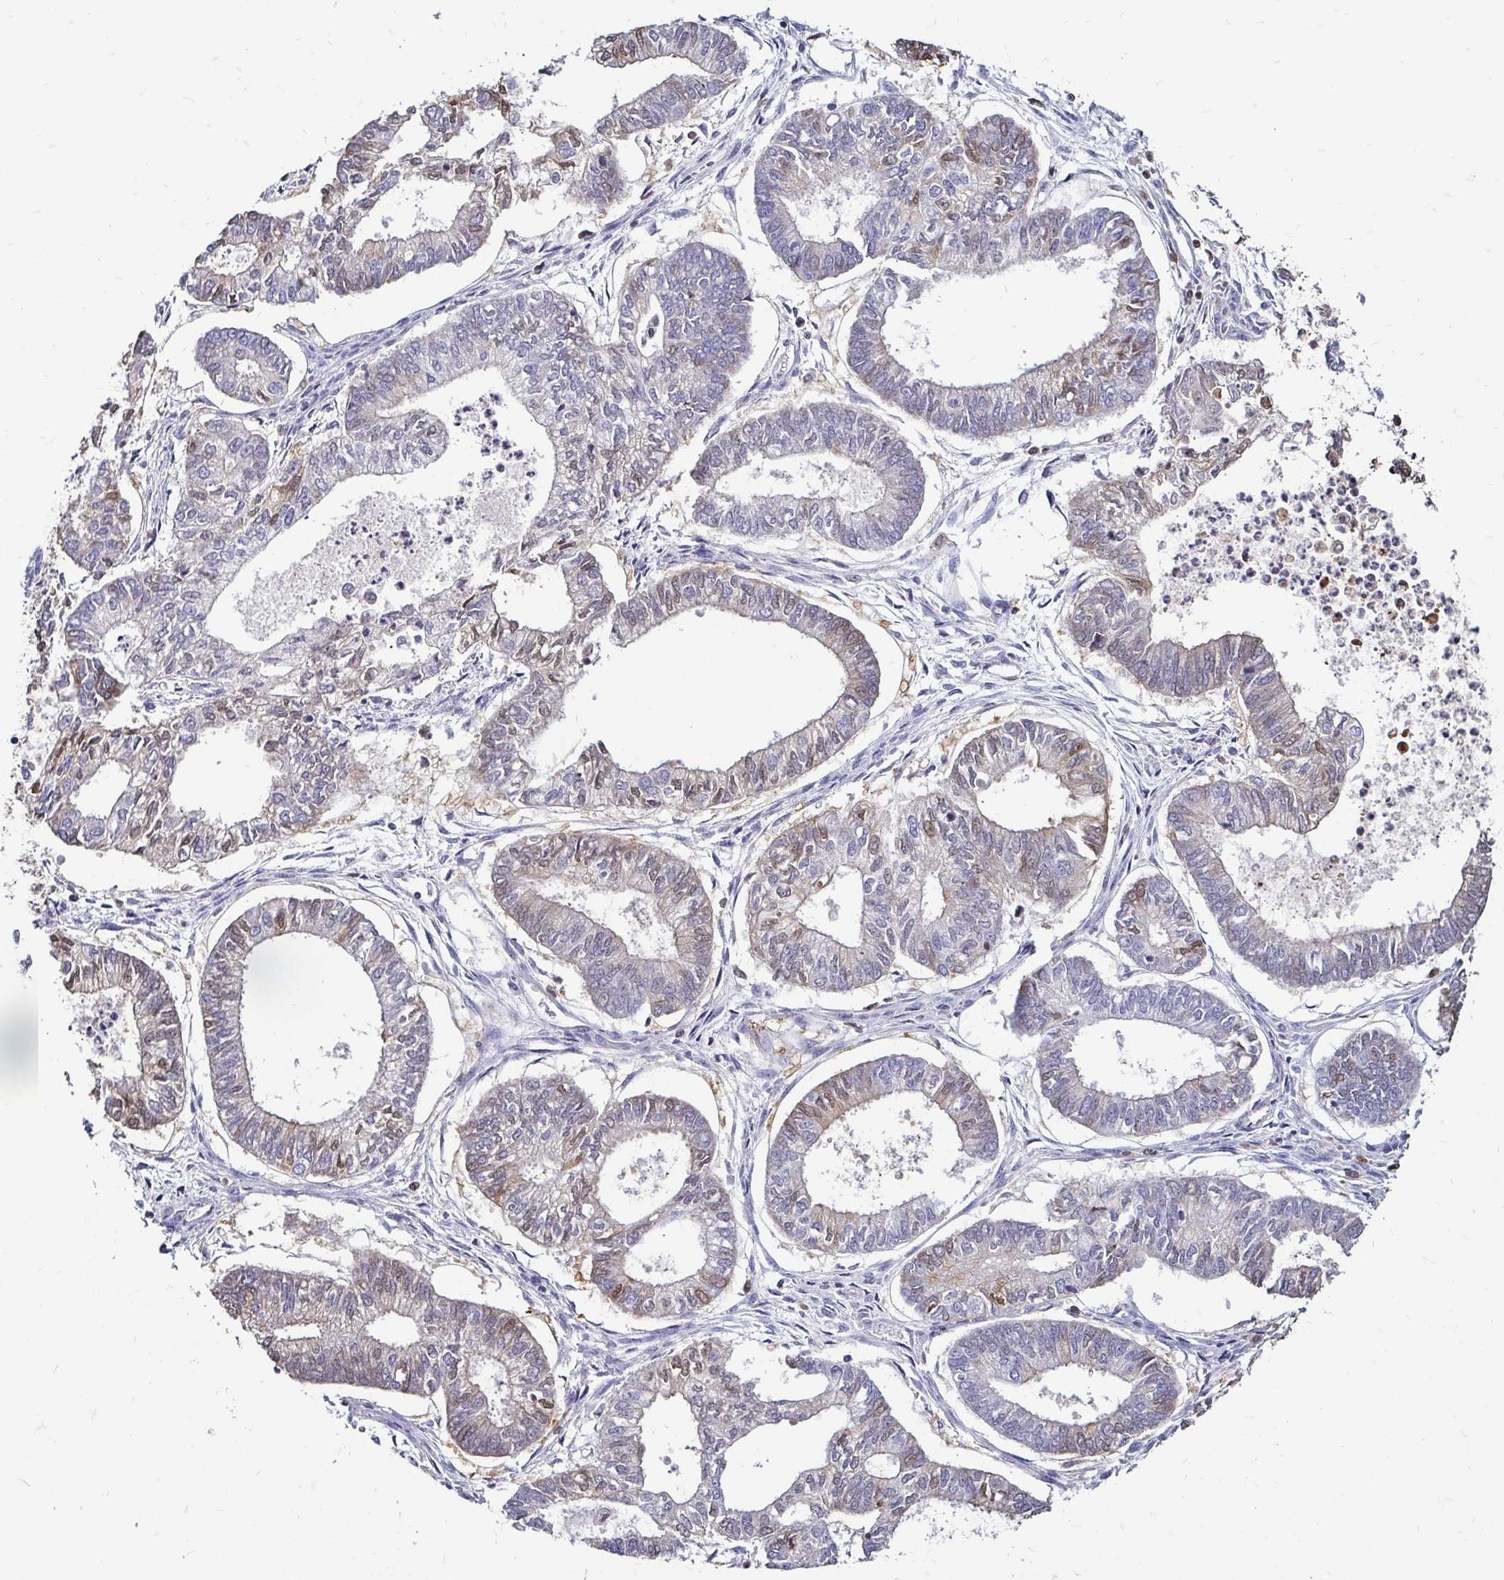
{"staining": {"intensity": "weak", "quantity": "25%-75%", "location": "nuclear"}, "tissue": "ovarian cancer", "cell_type": "Tumor cells", "image_type": "cancer", "snomed": [{"axis": "morphology", "description": "Carcinoma, endometroid"}, {"axis": "topography", "description": "Ovary"}], "caption": "Ovarian cancer stained with a protein marker reveals weak staining in tumor cells.", "gene": "ZFP1", "patient": {"sex": "female", "age": 64}}